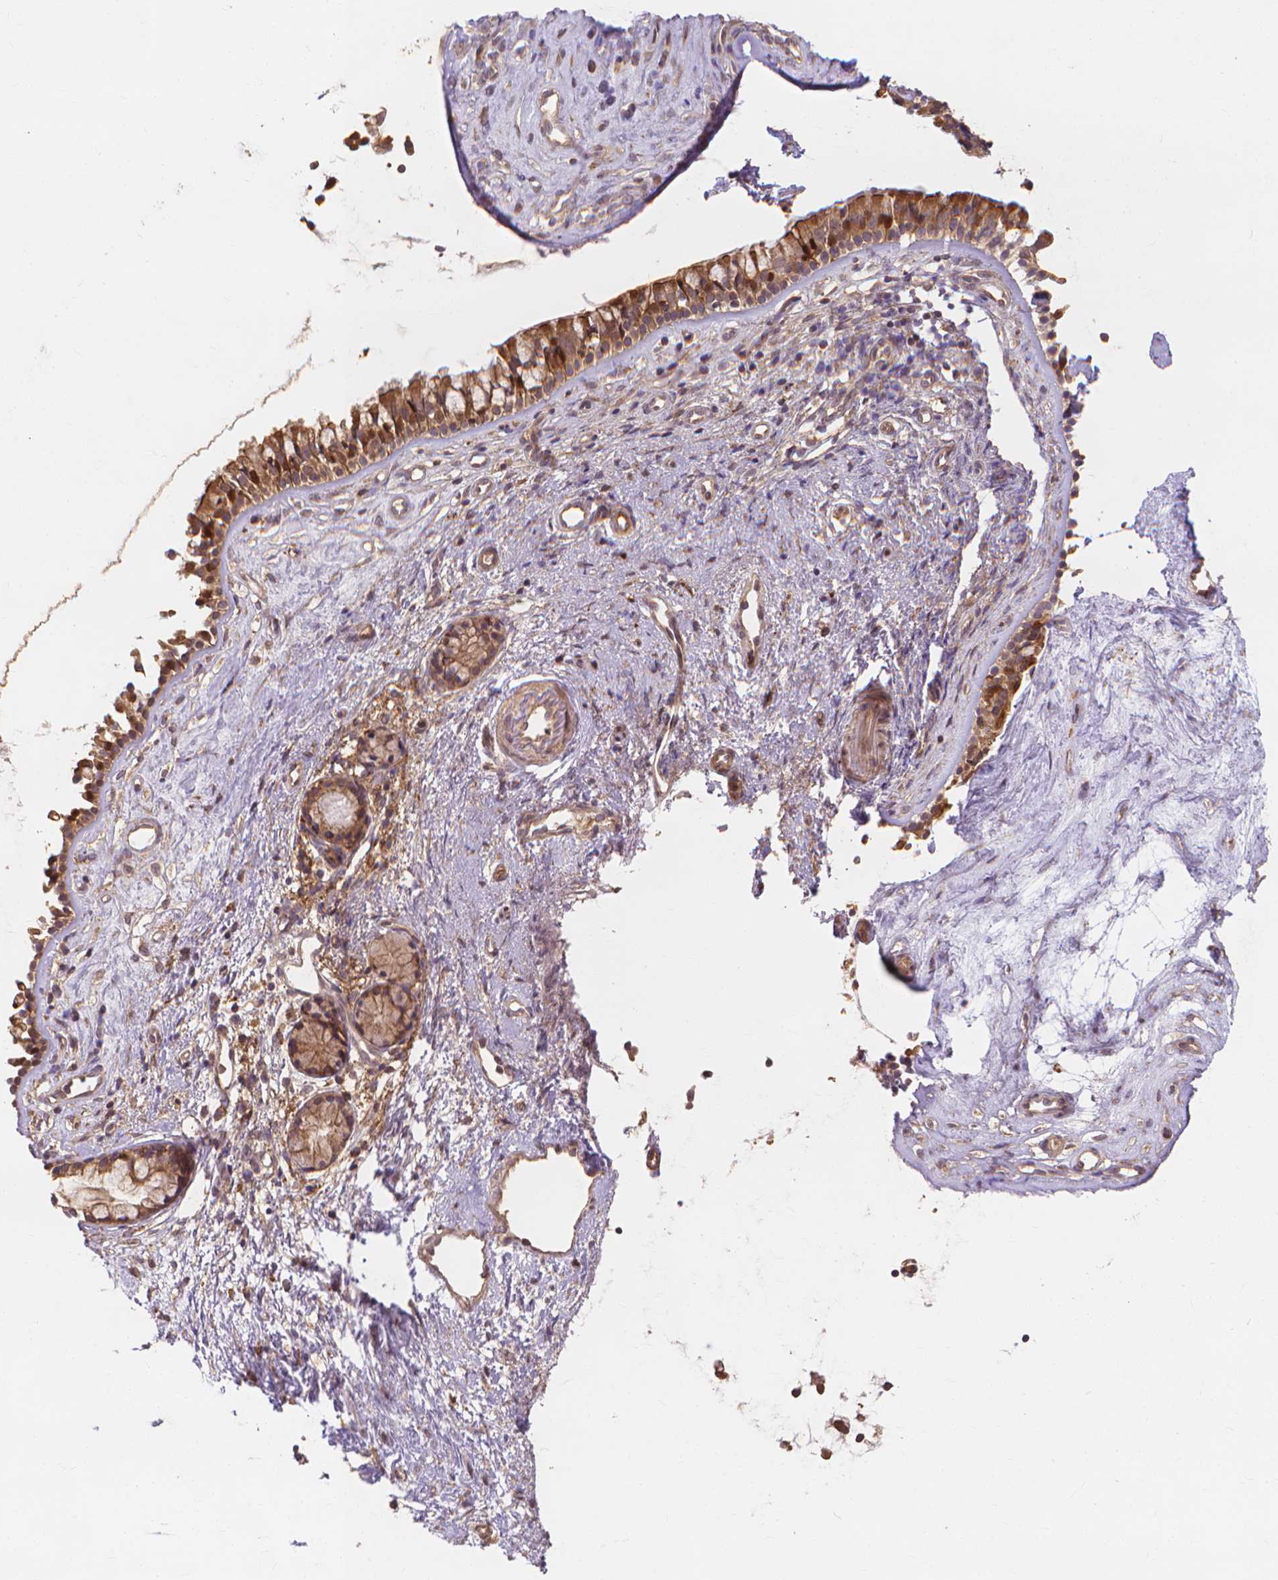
{"staining": {"intensity": "strong", "quantity": ">75%", "location": "cytoplasmic/membranous"}, "tissue": "nasopharynx", "cell_type": "Respiratory epithelial cells", "image_type": "normal", "snomed": [{"axis": "morphology", "description": "Normal tissue, NOS"}, {"axis": "topography", "description": "Nasopharynx"}], "caption": "Normal nasopharynx was stained to show a protein in brown. There is high levels of strong cytoplasmic/membranous expression in approximately >75% of respiratory epithelial cells.", "gene": "TAB2", "patient": {"sex": "female", "age": 52}}